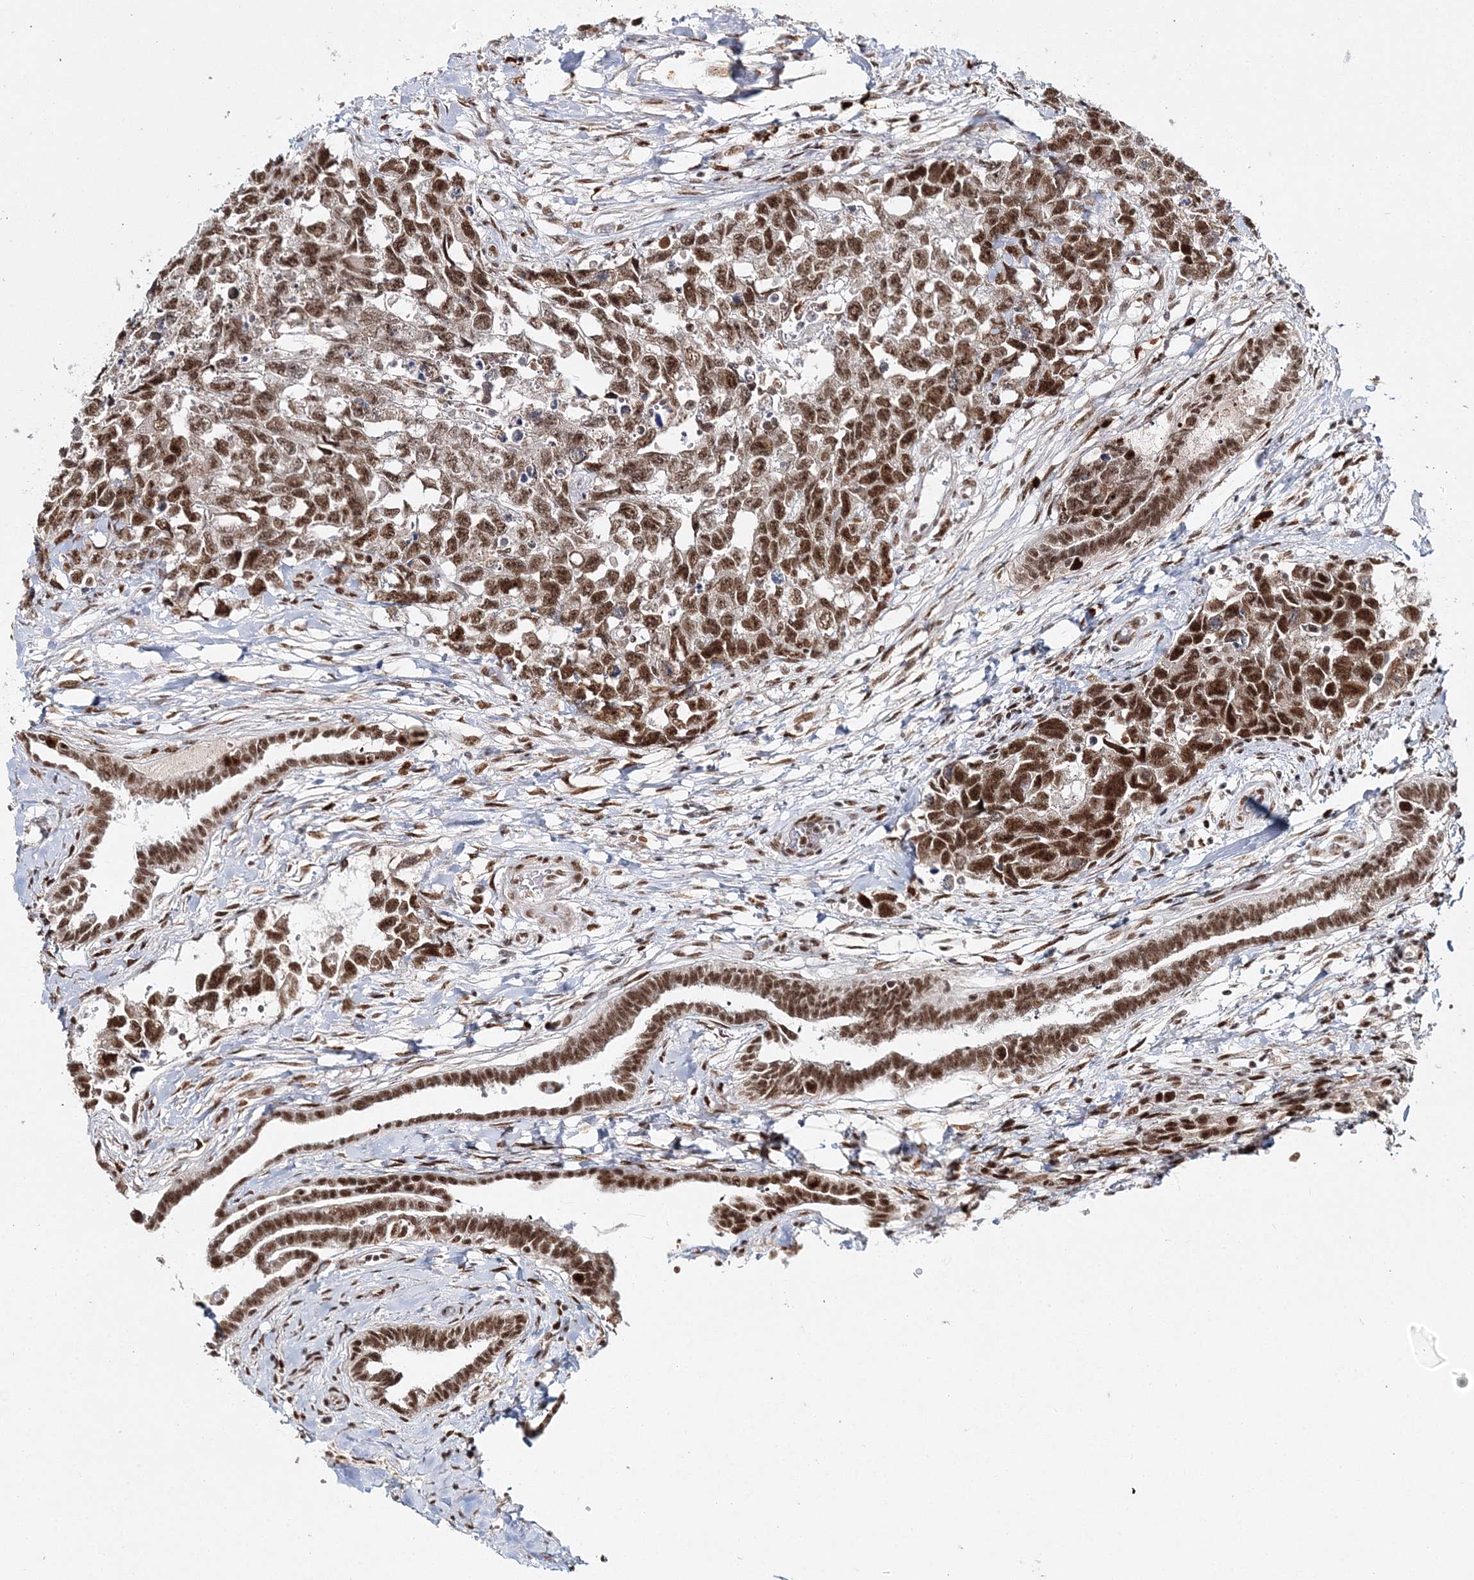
{"staining": {"intensity": "strong", "quantity": ">75%", "location": "nuclear"}, "tissue": "testis cancer", "cell_type": "Tumor cells", "image_type": "cancer", "snomed": [{"axis": "morphology", "description": "Carcinoma, Embryonal, NOS"}, {"axis": "topography", "description": "Testis"}], "caption": "Protein staining exhibits strong nuclear positivity in about >75% of tumor cells in embryonal carcinoma (testis).", "gene": "QRICH1", "patient": {"sex": "male", "age": 31}}